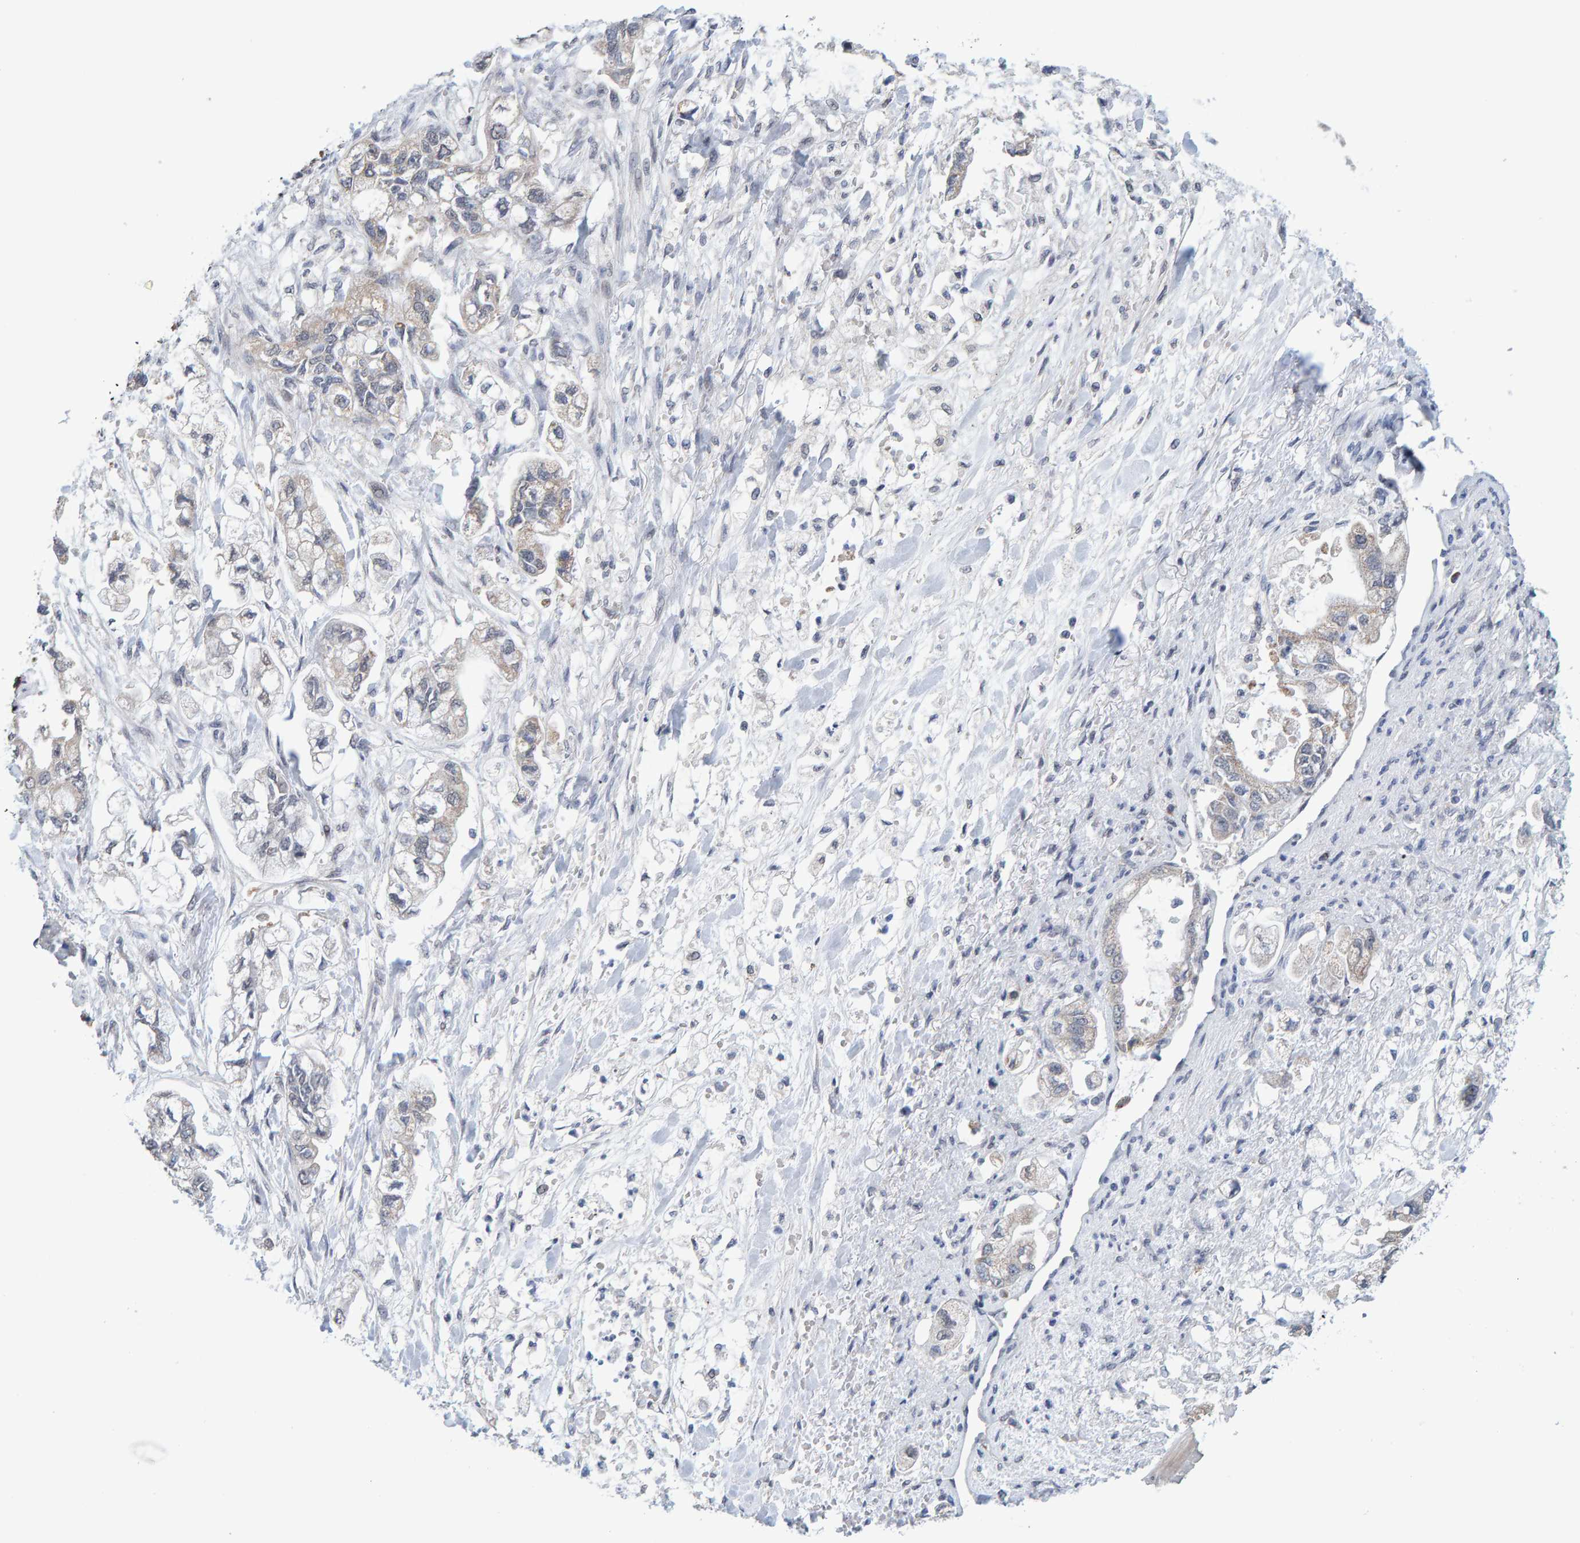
{"staining": {"intensity": "weak", "quantity": "<25%", "location": "cytoplasmic/membranous"}, "tissue": "stomach cancer", "cell_type": "Tumor cells", "image_type": "cancer", "snomed": [{"axis": "morphology", "description": "Normal tissue, NOS"}, {"axis": "morphology", "description": "Adenocarcinoma, NOS"}, {"axis": "topography", "description": "Stomach"}], "caption": "DAB immunohistochemical staining of adenocarcinoma (stomach) demonstrates no significant positivity in tumor cells. (Brightfield microscopy of DAB (3,3'-diaminobenzidine) IHC at high magnification).", "gene": "USP43", "patient": {"sex": "male", "age": 62}}